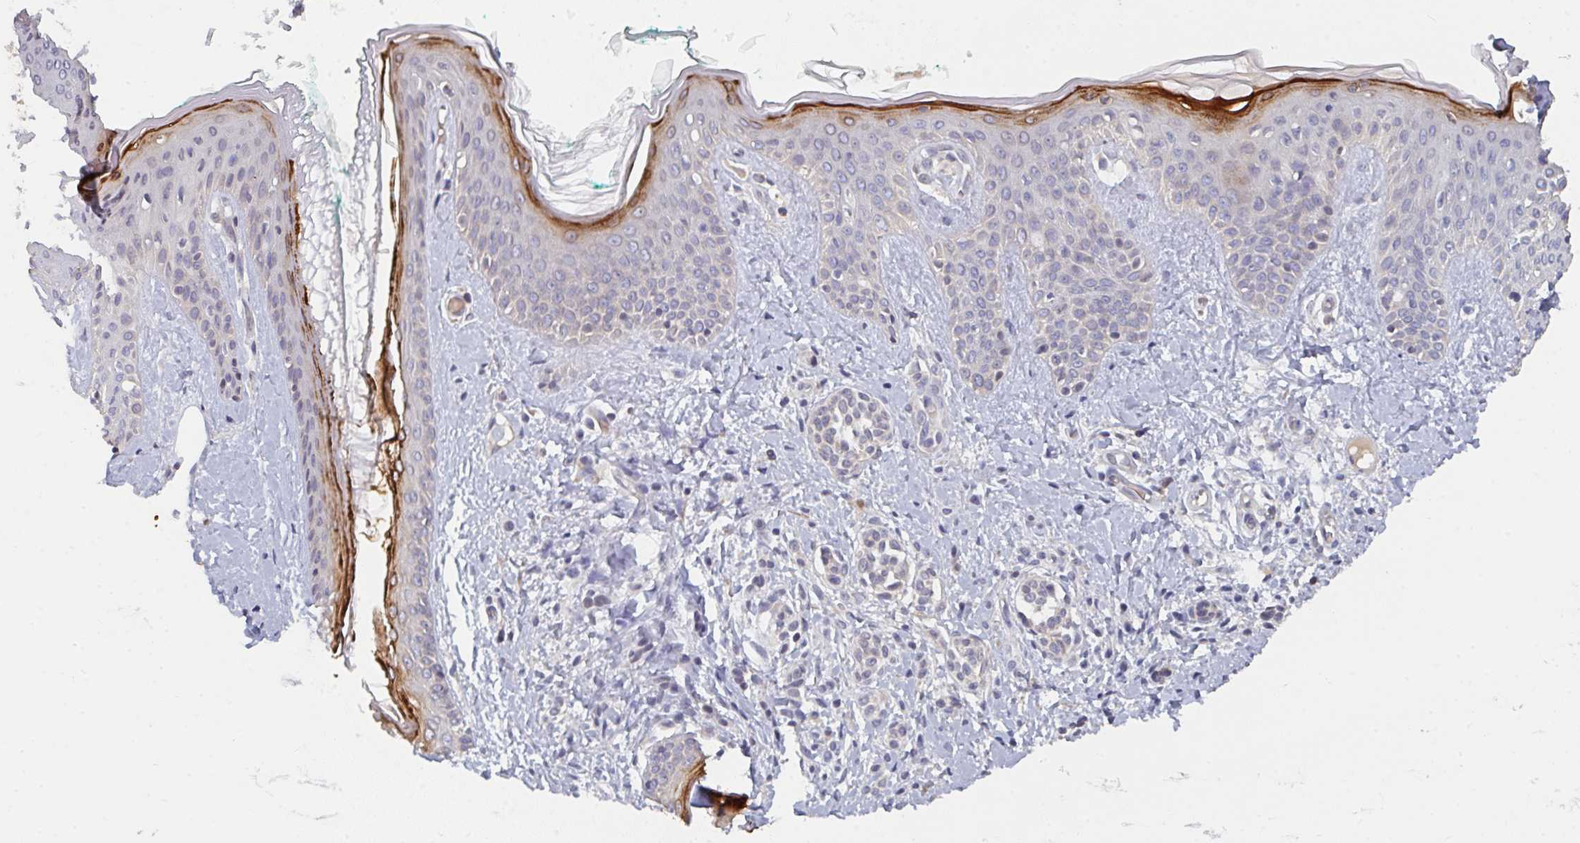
{"staining": {"intensity": "negative", "quantity": "none", "location": "none"}, "tissue": "skin", "cell_type": "Fibroblasts", "image_type": "normal", "snomed": [{"axis": "morphology", "description": "Normal tissue, NOS"}, {"axis": "topography", "description": "Skin"}], "caption": "Protein analysis of normal skin displays no significant staining in fibroblasts. (Immunohistochemistry (ihc), brightfield microscopy, high magnification).", "gene": "ELOVL1", "patient": {"sex": "male", "age": 16}}